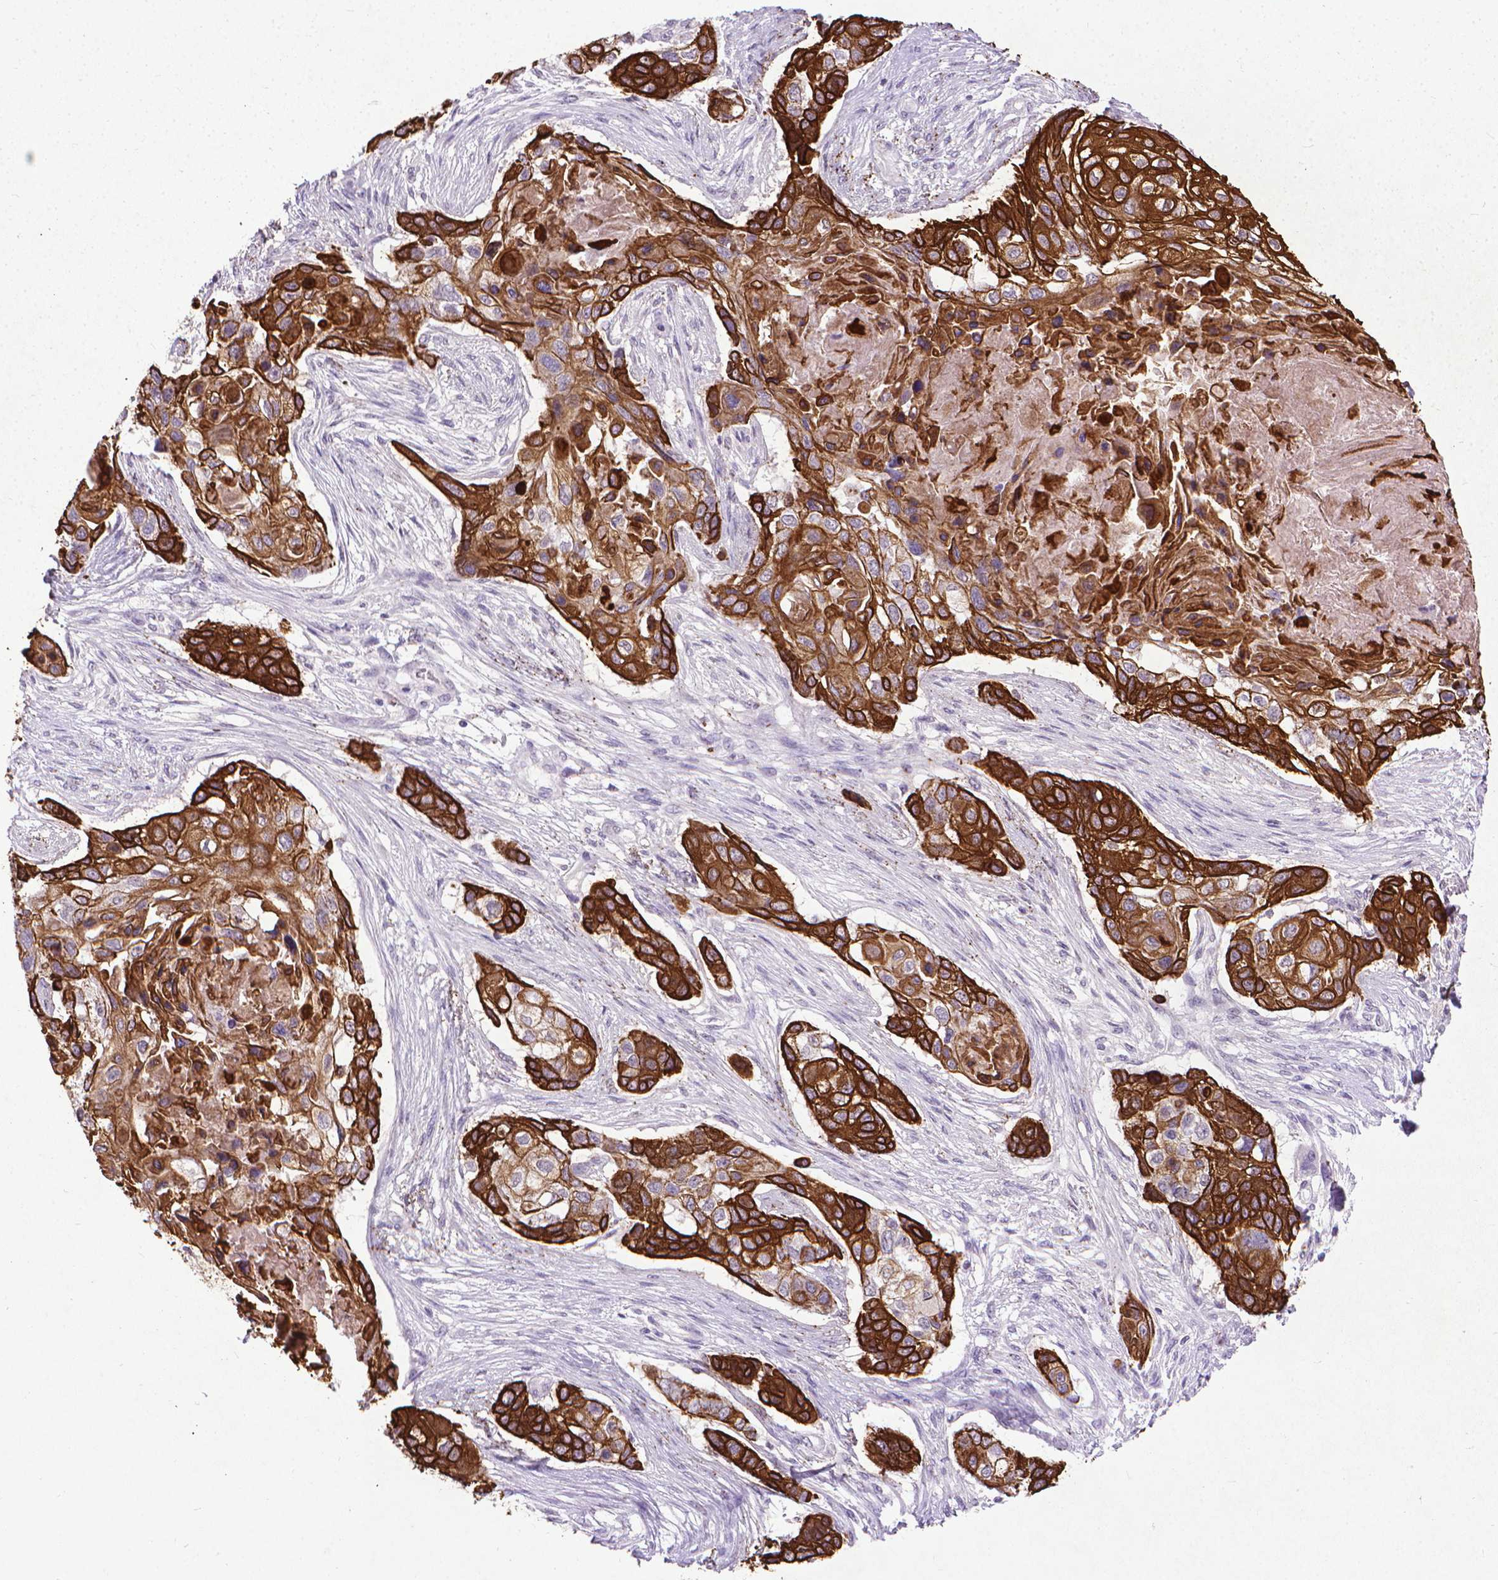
{"staining": {"intensity": "strong", "quantity": ">75%", "location": "cytoplasmic/membranous"}, "tissue": "lung cancer", "cell_type": "Tumor cells", "image_type": "cancer", "snomed": [{"axis": "morphology", "description": "Squamous cell carcinoma, NOS"}, {"axis": "topography", "description": "Lung"}], "caption": "An immunohistochemistry (IHC) histopathology image of neoplastic tissue is shown. Protein staining in brown shows strong cytoplasmic/membranous positivity in lung squamous cell carcinoma within tumor cells.", "gene": "KRT5", "patient": {"sex": "male", "age": 69}}